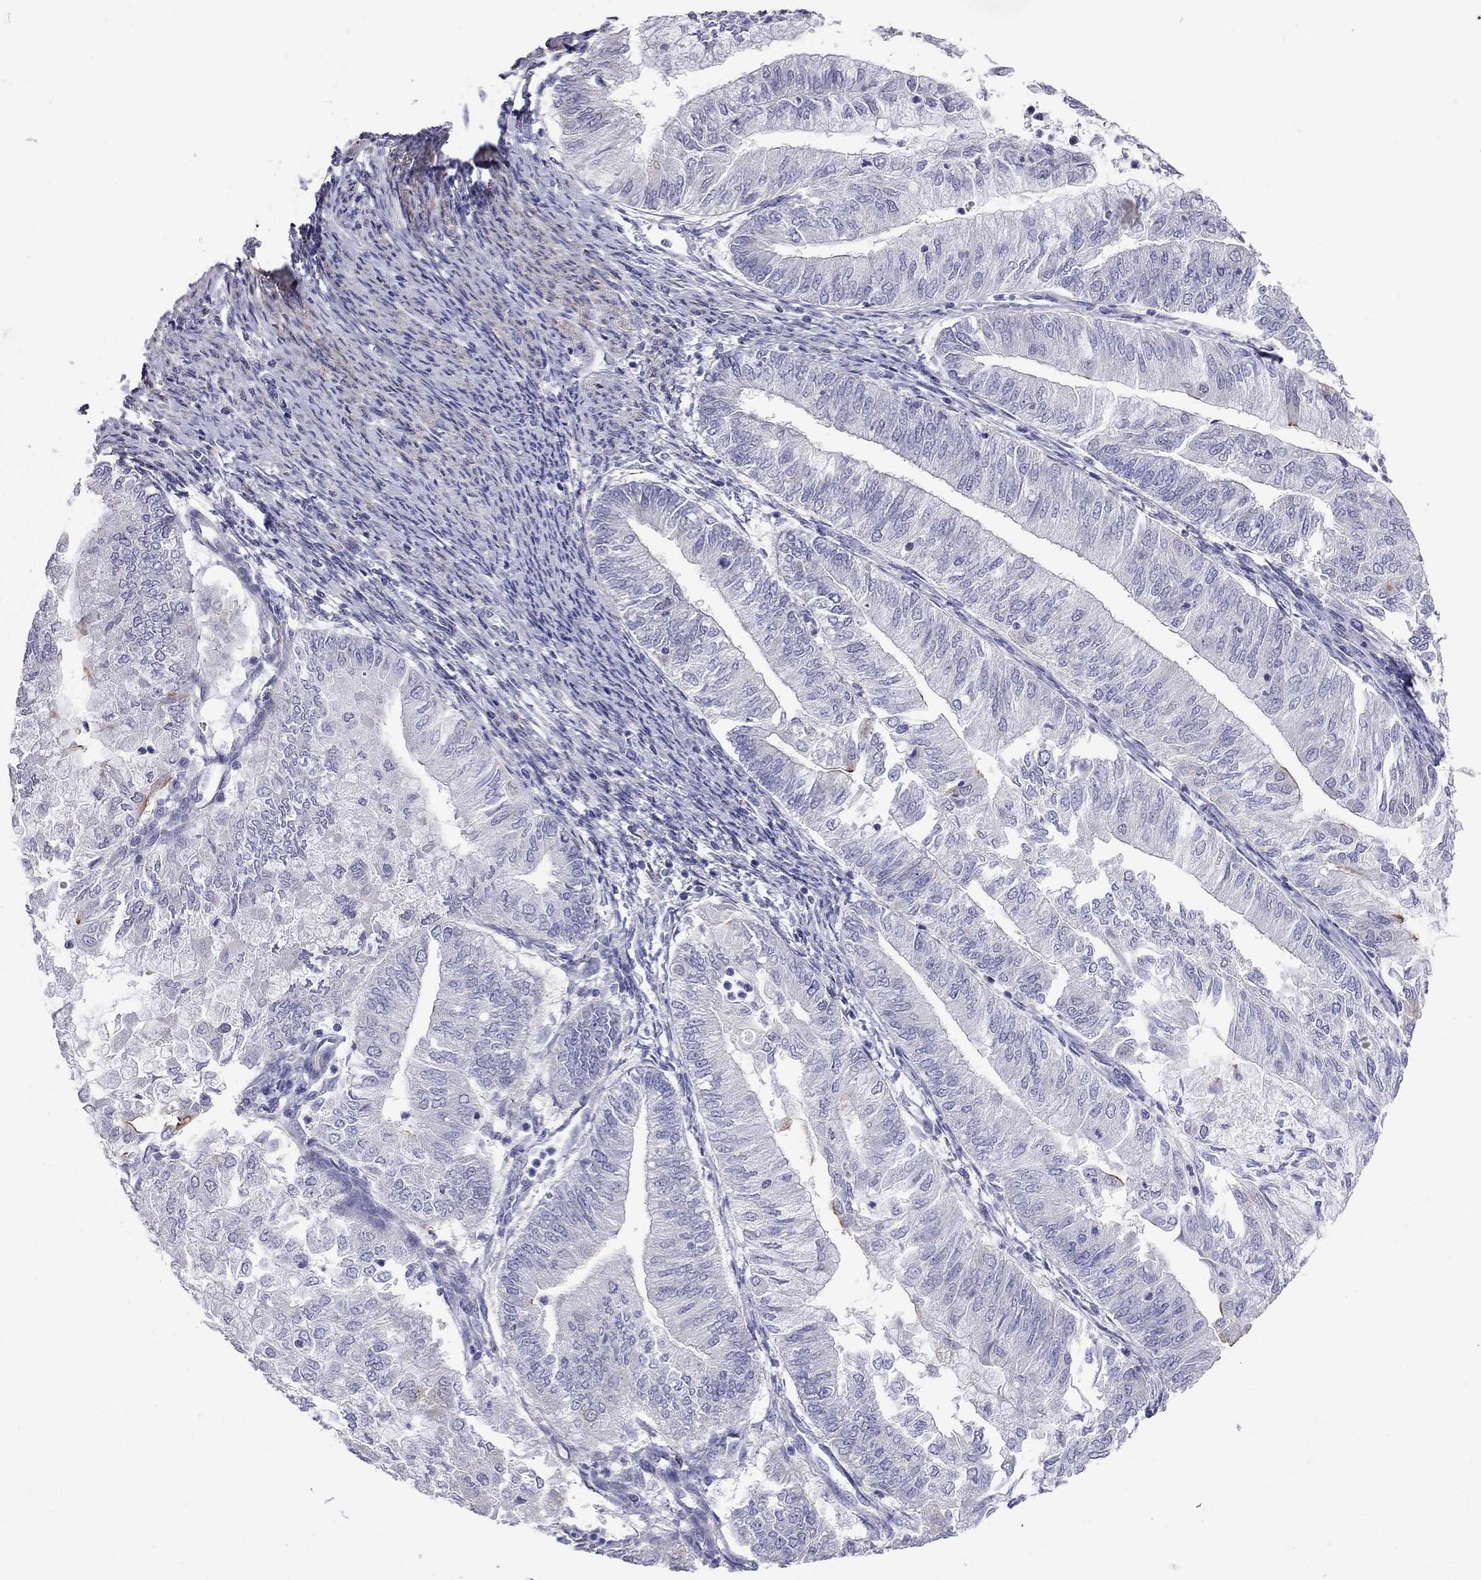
{"staining": {"intensity": "negative", "quantity": "none", "location": "none"}, "tissue": "endometrial cancer", "cell_type": "Tumor cells", "image_type": "cancer", "snomed": [{"axis": "morphology", "description": "Adenocarcinoma, NOS"}, {"axis": "topography", "description": "Endometrium"}], "caption": "Immunohistochemistry (IHC) image of neoplastic tissue: human endometrial adenocarcinoma stained with DAB (3,3'-diaminobenzidine) displays no significant protein staining in tumor cells.", "gene": "SYTL2", "patient": {"sex": "female", "age": 59}}